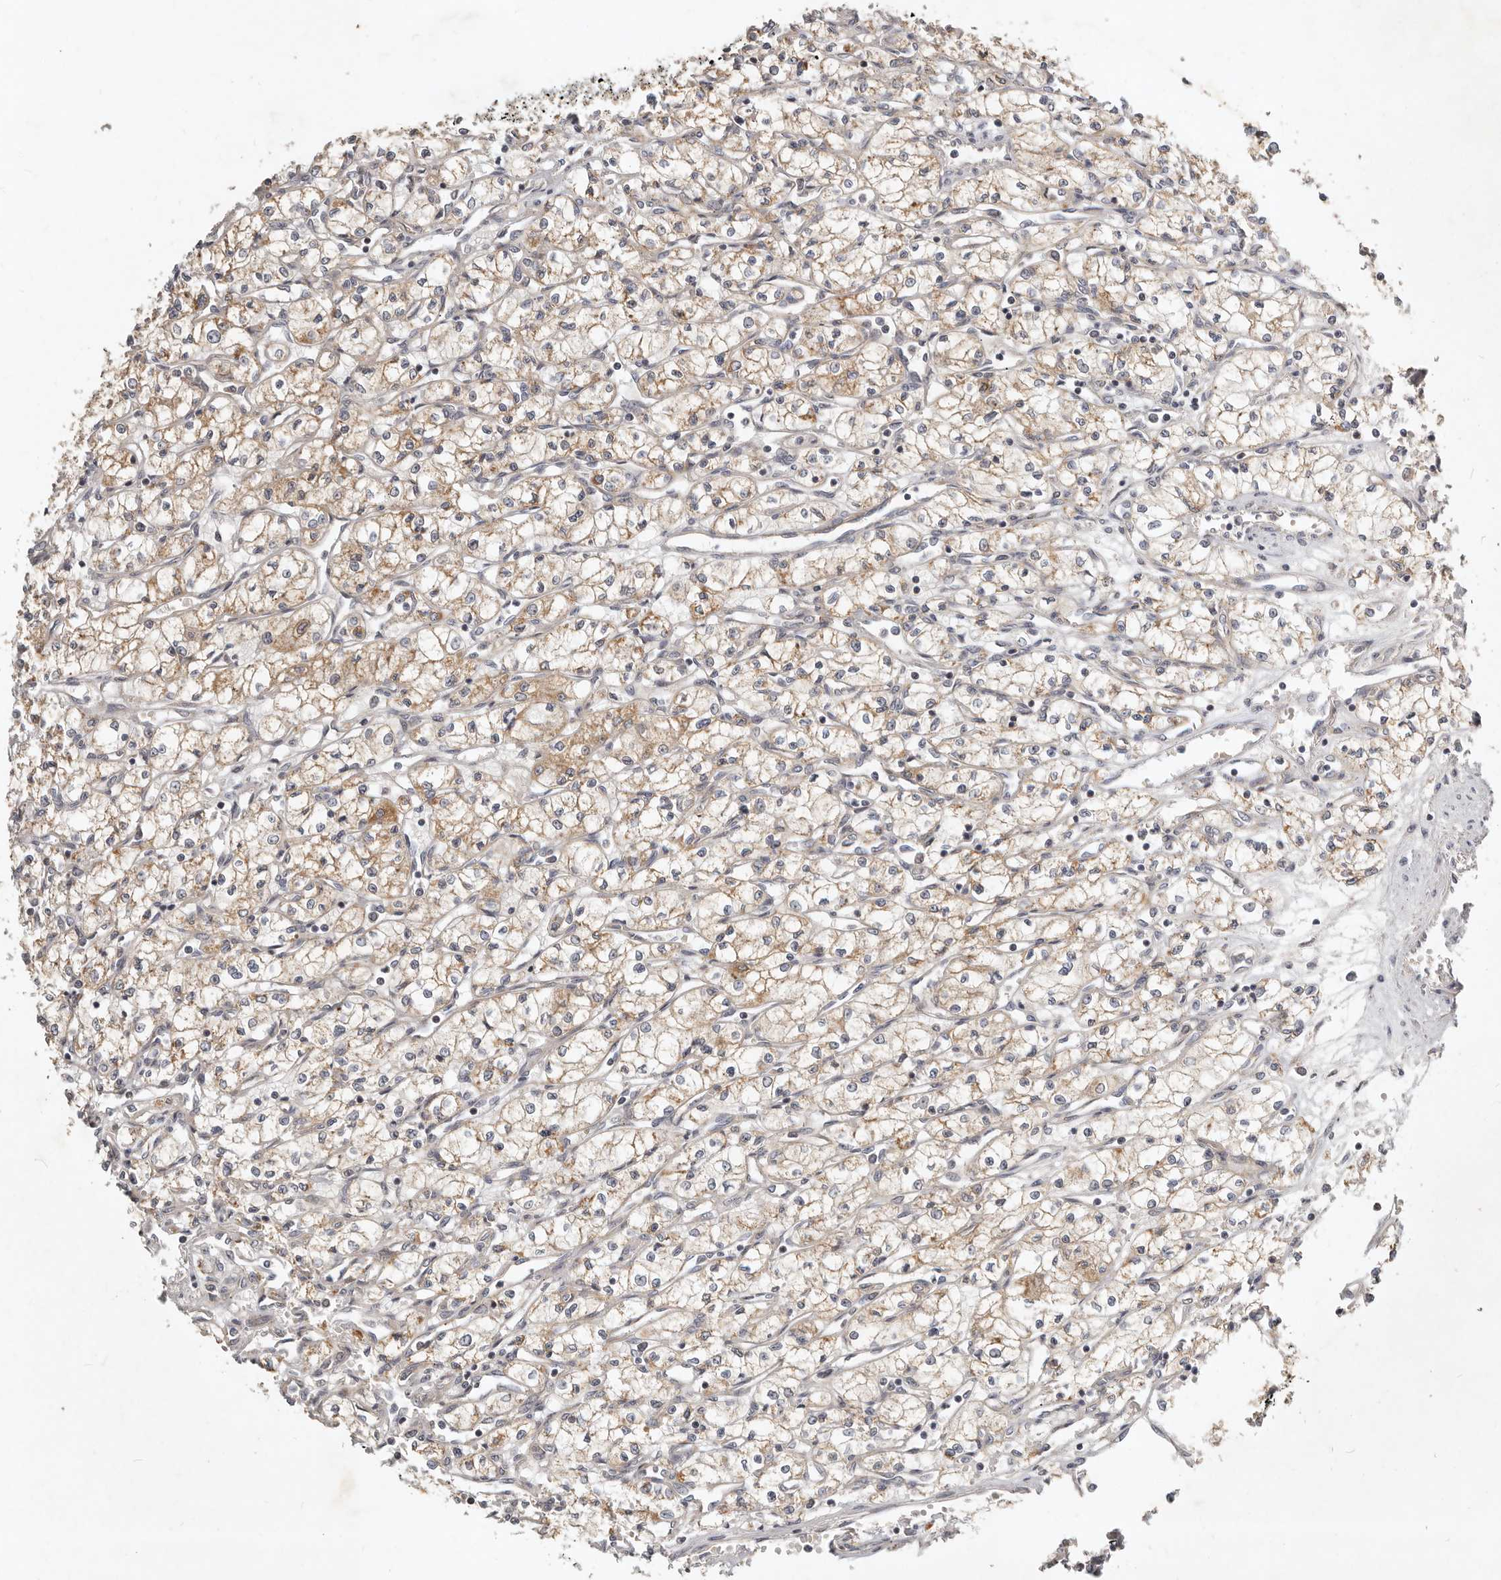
{"staining": {"intensity": "weak", "quantity": ">75%", "location": "cytoplasmic/membranous"}, "tissue": "renal cancer", "cell_type": "Tumor cells", "image_type": "cancer", "snomed": [{"axis": "morphology", "description": "Adenocarcinoma, NOS"}, {"axis": "topography", "description": "Kidney"}], "caption": "High-power microscopy captured an IHC histopathology image of renal cancer, revealing weak cytoplasmic/membranous expression in about >75% of tumor cells. The staining was performed using DAB to visualize the protein expression in brown, while the nuclei were stained in blue with hematoxylin (Magnification: 20x).", "gene": "MICALL2", "patient": {"sex": "male", "age": 59}}